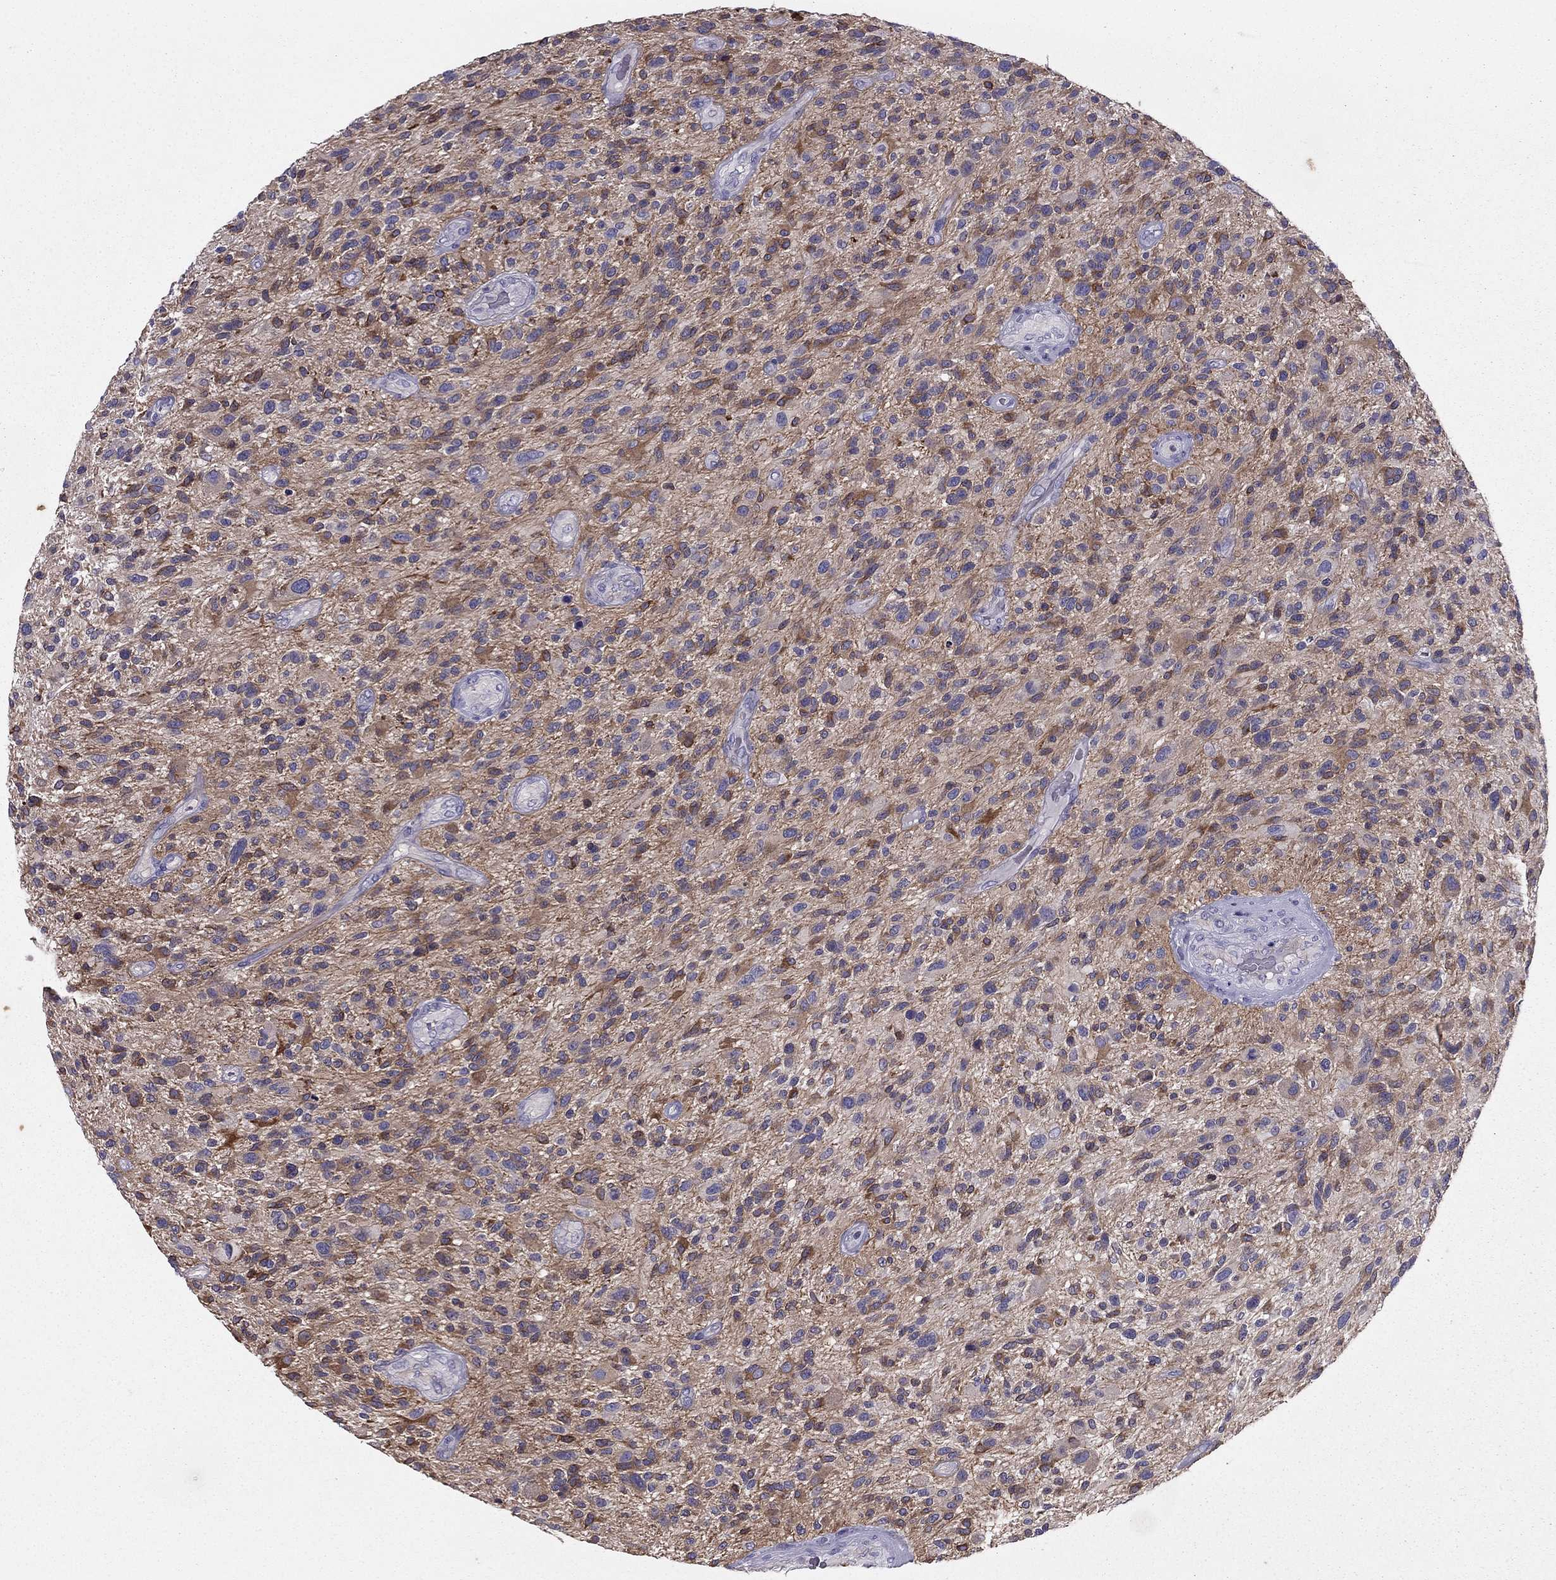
{"staining": {"intensity": "moderate", "quantity": "<25%", "location": "cytoplasmic/membranous"}, "tissue": "glioma", "cell_type": "Tumor cells", "image_type": "cancer", "snomed": [{"axis": "morphology", "description": "Glioma, malignant, High grade"}, {"axis": "topography", "description": "Brain"}], "caption": "Immunohistochemical staining of malignant high-grade glioma shows low levels of moderate cytoplasmic/membranous expression in approximately <25% of tumor cells.", "gene": "SYT5", "patient": {"sex": "male", "age": 47}}